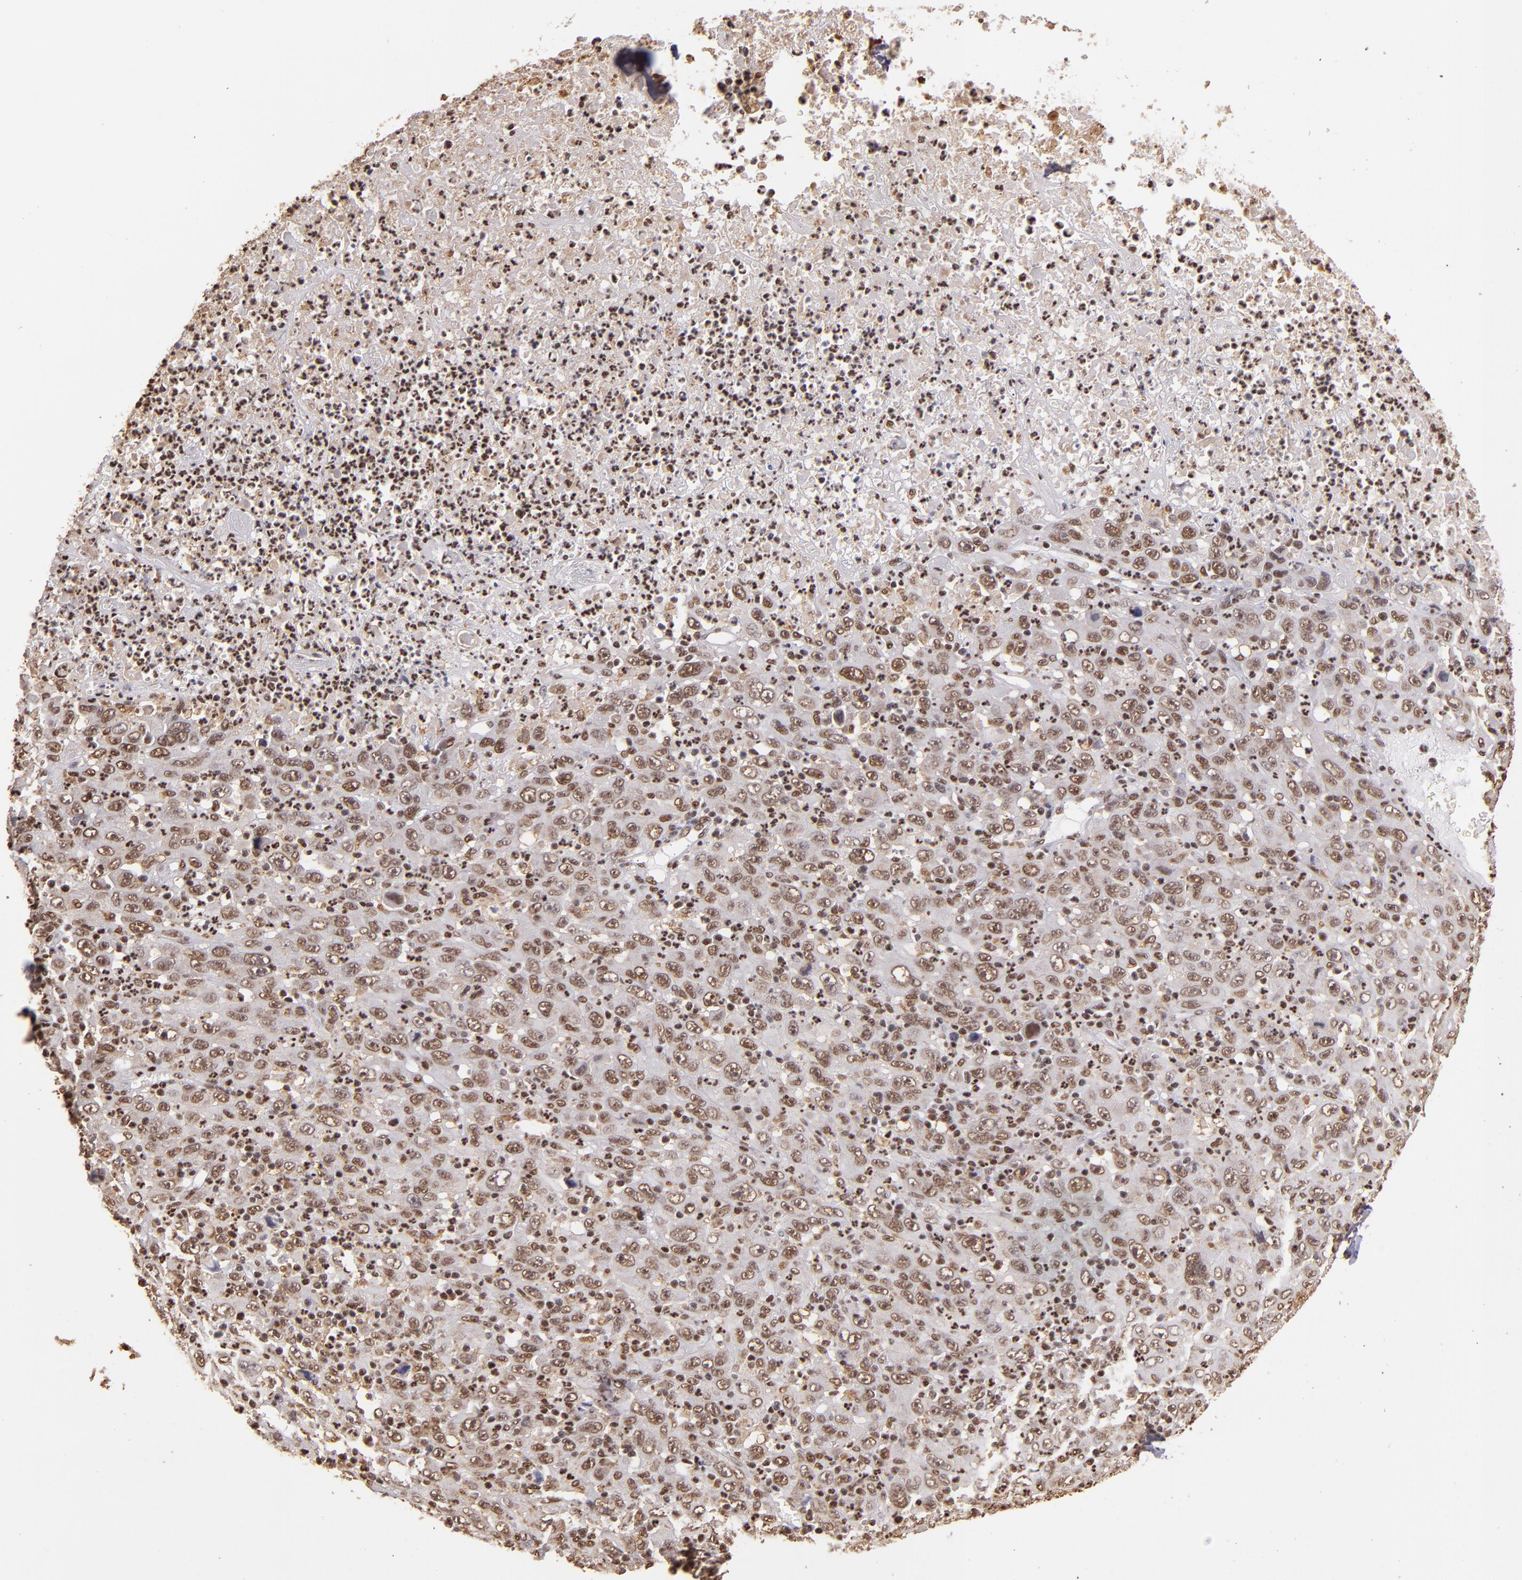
{"staining": {"intensity": "weak", "quantity": ">75%", "location": "cytoplasmic/membranous,nuclear"}, "tissue": "melanoma", "cell_type": "Tumor cells", "image_type": "cancer", "snomed": [{"axis": "morphology", "description": "Malignant melanoma, Metastatic site"}, {"axis": "topography", "description": "Skin"}], "caption": "Malignant melanoma (metastatic site) was stained to show a protein in brown. There is low levels of weak cytoplasmic/membranous and nuclear positivity in approximately >75% of tumor cells.", "gene": "SP1", "patient": {"sex": "female", "age": 56}}